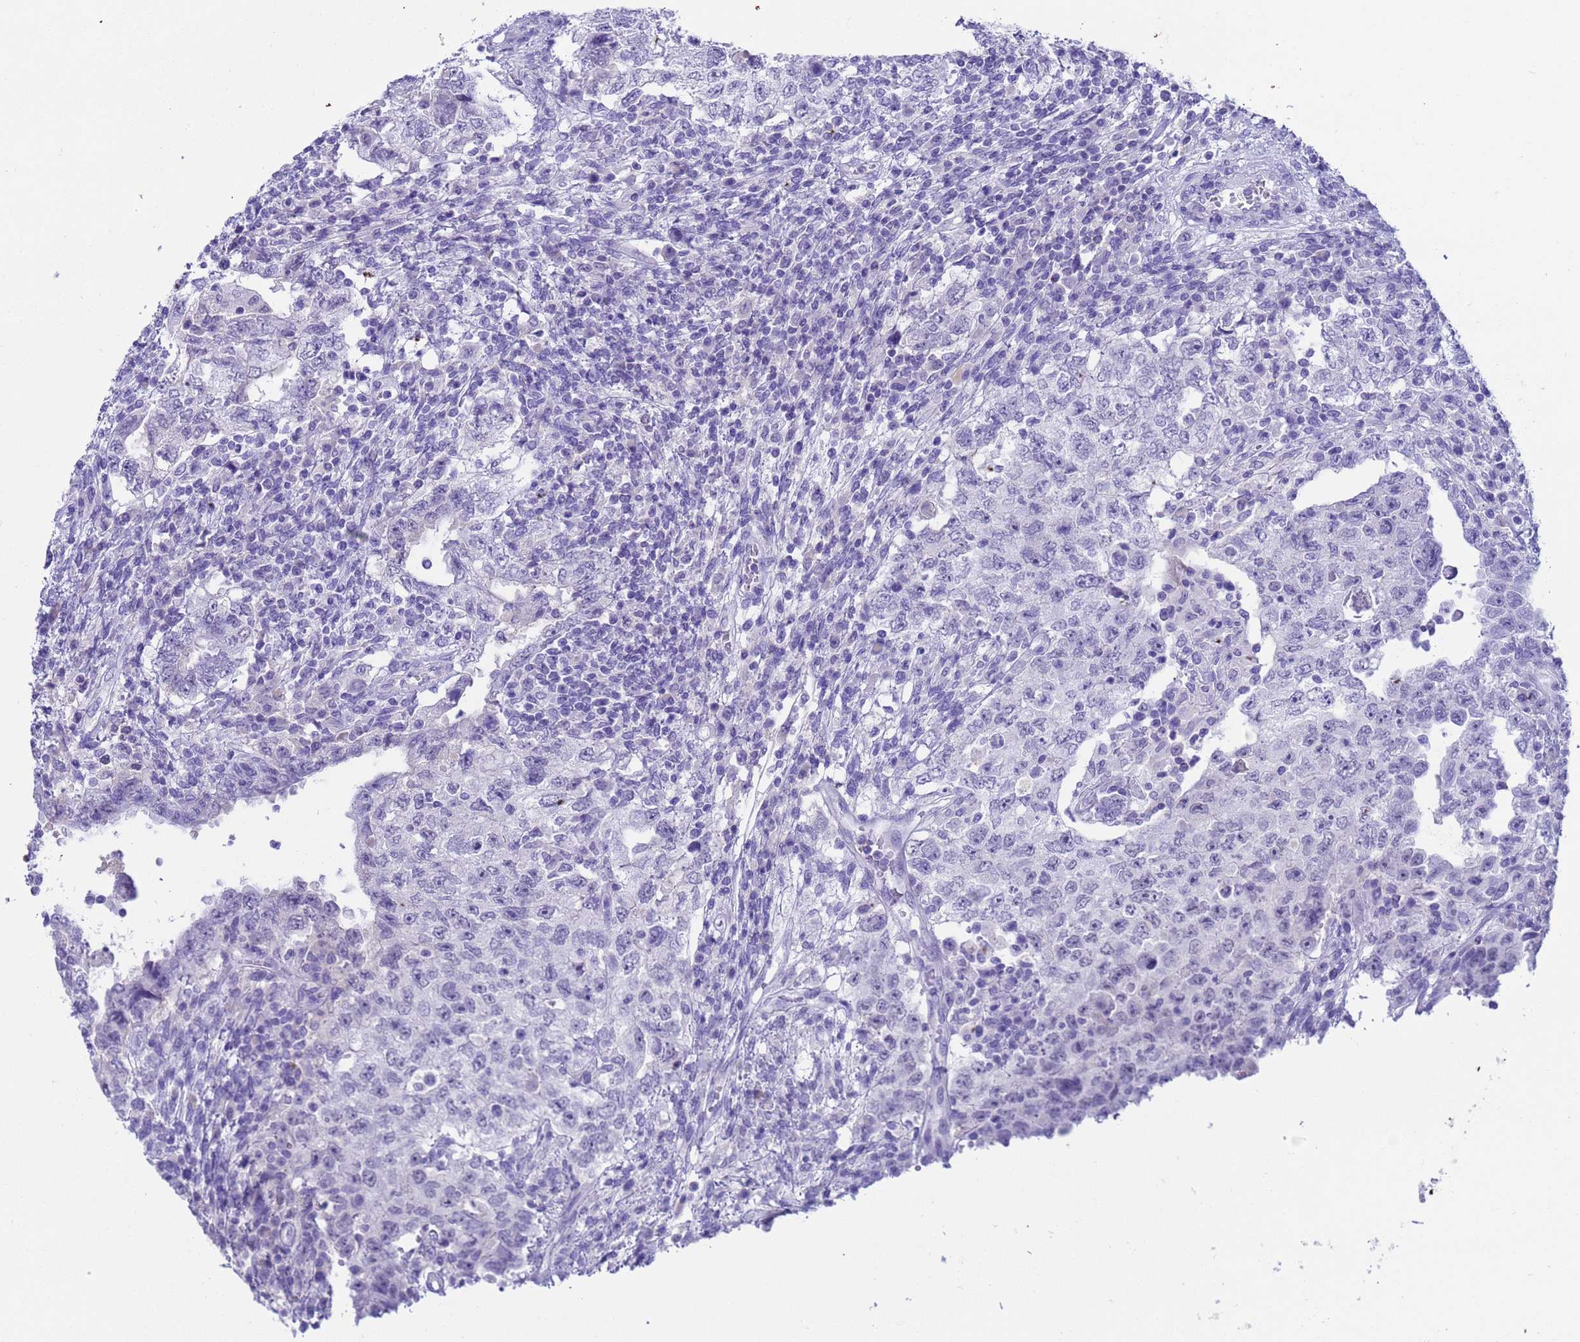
{"staining": {"intensity": "negative", "quantity": "none", "location": "none"}, "tissue": "testis cancer", "cell_type": "Tumor cells", "image_type": "cancer", "snomed": [{"axis": "morphology", "description": "Carcinoma, Embryonal, NOS"}, {"axis": "topography", "description": "Testis"}], "caption": "Immunohistochemistry of testis cancer (embryonal carcinoma) demonstrates no expression in tumor cells.", "gene": "CKM", "patient": {"sex": "male", "age": 26}}